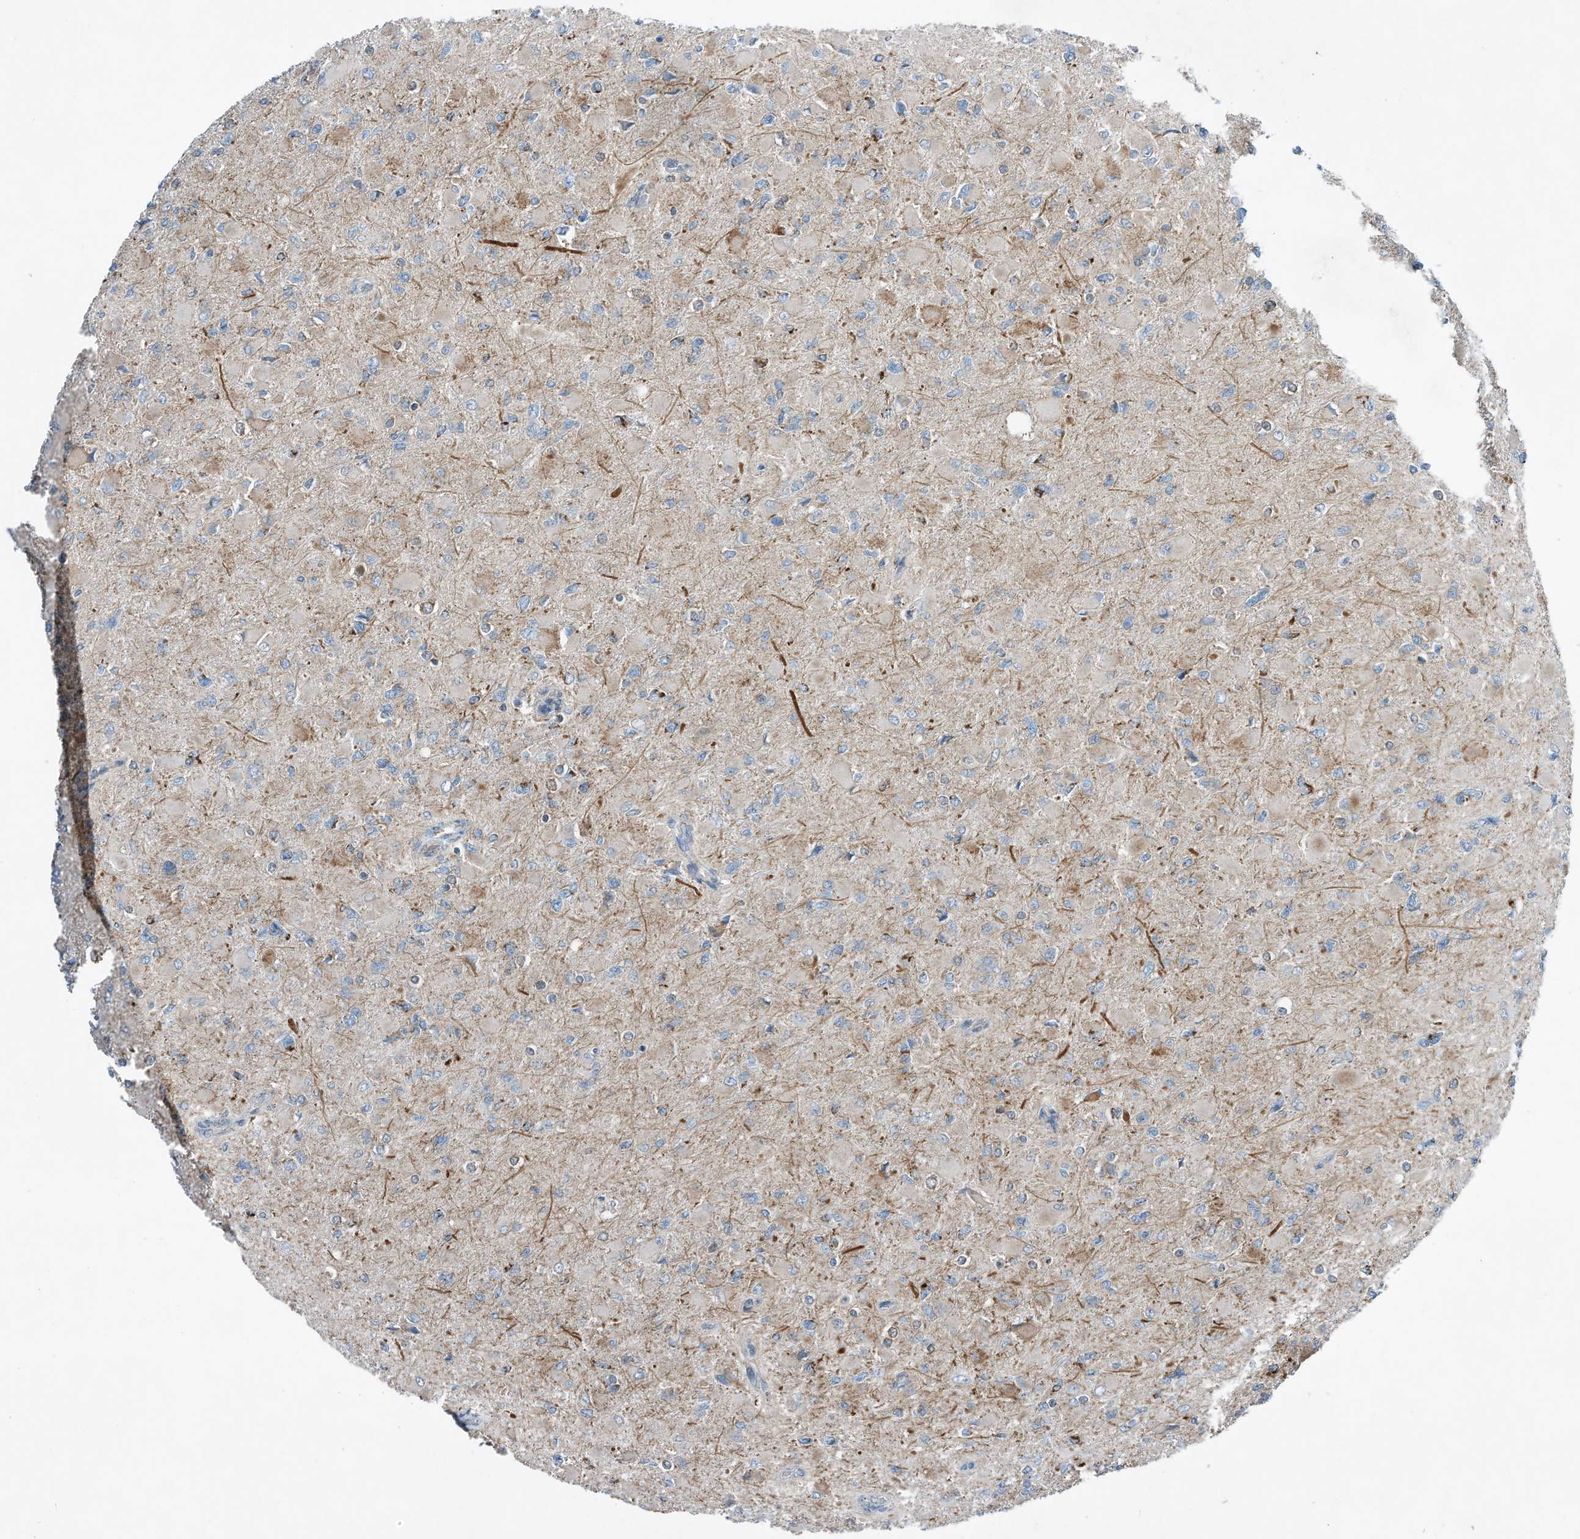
{"staining": {"intensity": "moderate", "quantity": "<25%", "location": "cytoplasmic/membranous"}, "tissue": "glioma", "cell_type": "Tumor cells", "image_type": "cancer", "snomed": [{"axis": "morphology", "description": "Glioma, malignant, High grade"}, {"axis": "topography", "description": "Cerebral cortex"}], "caption": "Human malignant glioma (high-grade) stained for a protein (brown) shows moderate cytoplasmic/membranous positive positivity in about <25% of tumor cells.", "gene": "RMND1", "patient": {"sex": "female", "age": 36}}